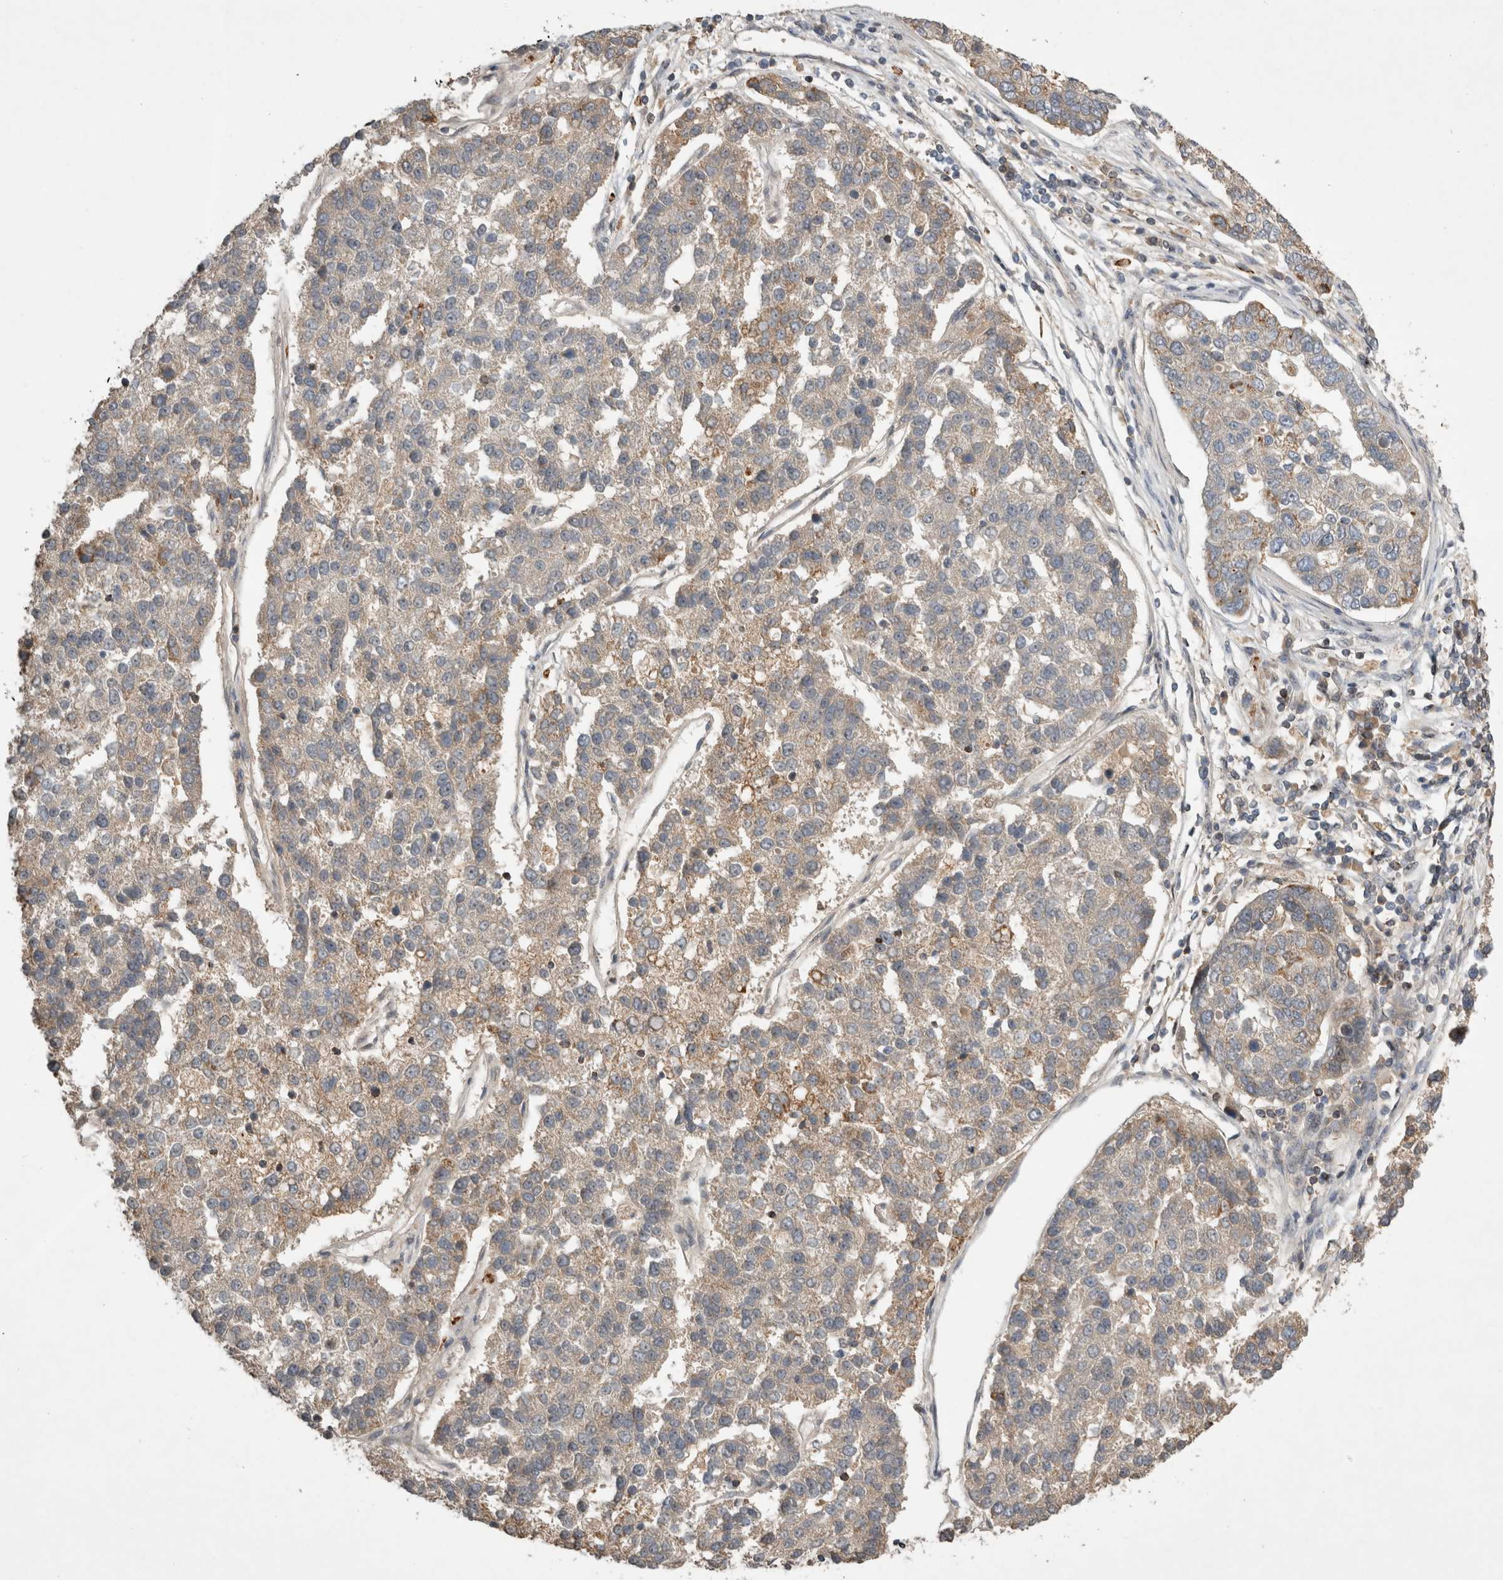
{"staining": {"intensity": "weak", "quantity": "25%-75%", "location": "cytoplasmic/membranous"}, "tissue": "pancreatic cancer", "cell_type": "Tumor cells", "image_type": "cancer", "snomed": [{"axis": "morphology", "description": "Adenocarcinoma, NOS"}, {"axis": "topography", "description": "Pancreas"}], "caption": "Weak cytoplasmic/membranous positivity for a protein is identified in about 25%-75% of tumor cells of pancreatic cancer (adenocarcinoma) using immunohistochemistry (IHC).", "gene": "SERAC1", "patient": {"sex": "female", "age": 61}}